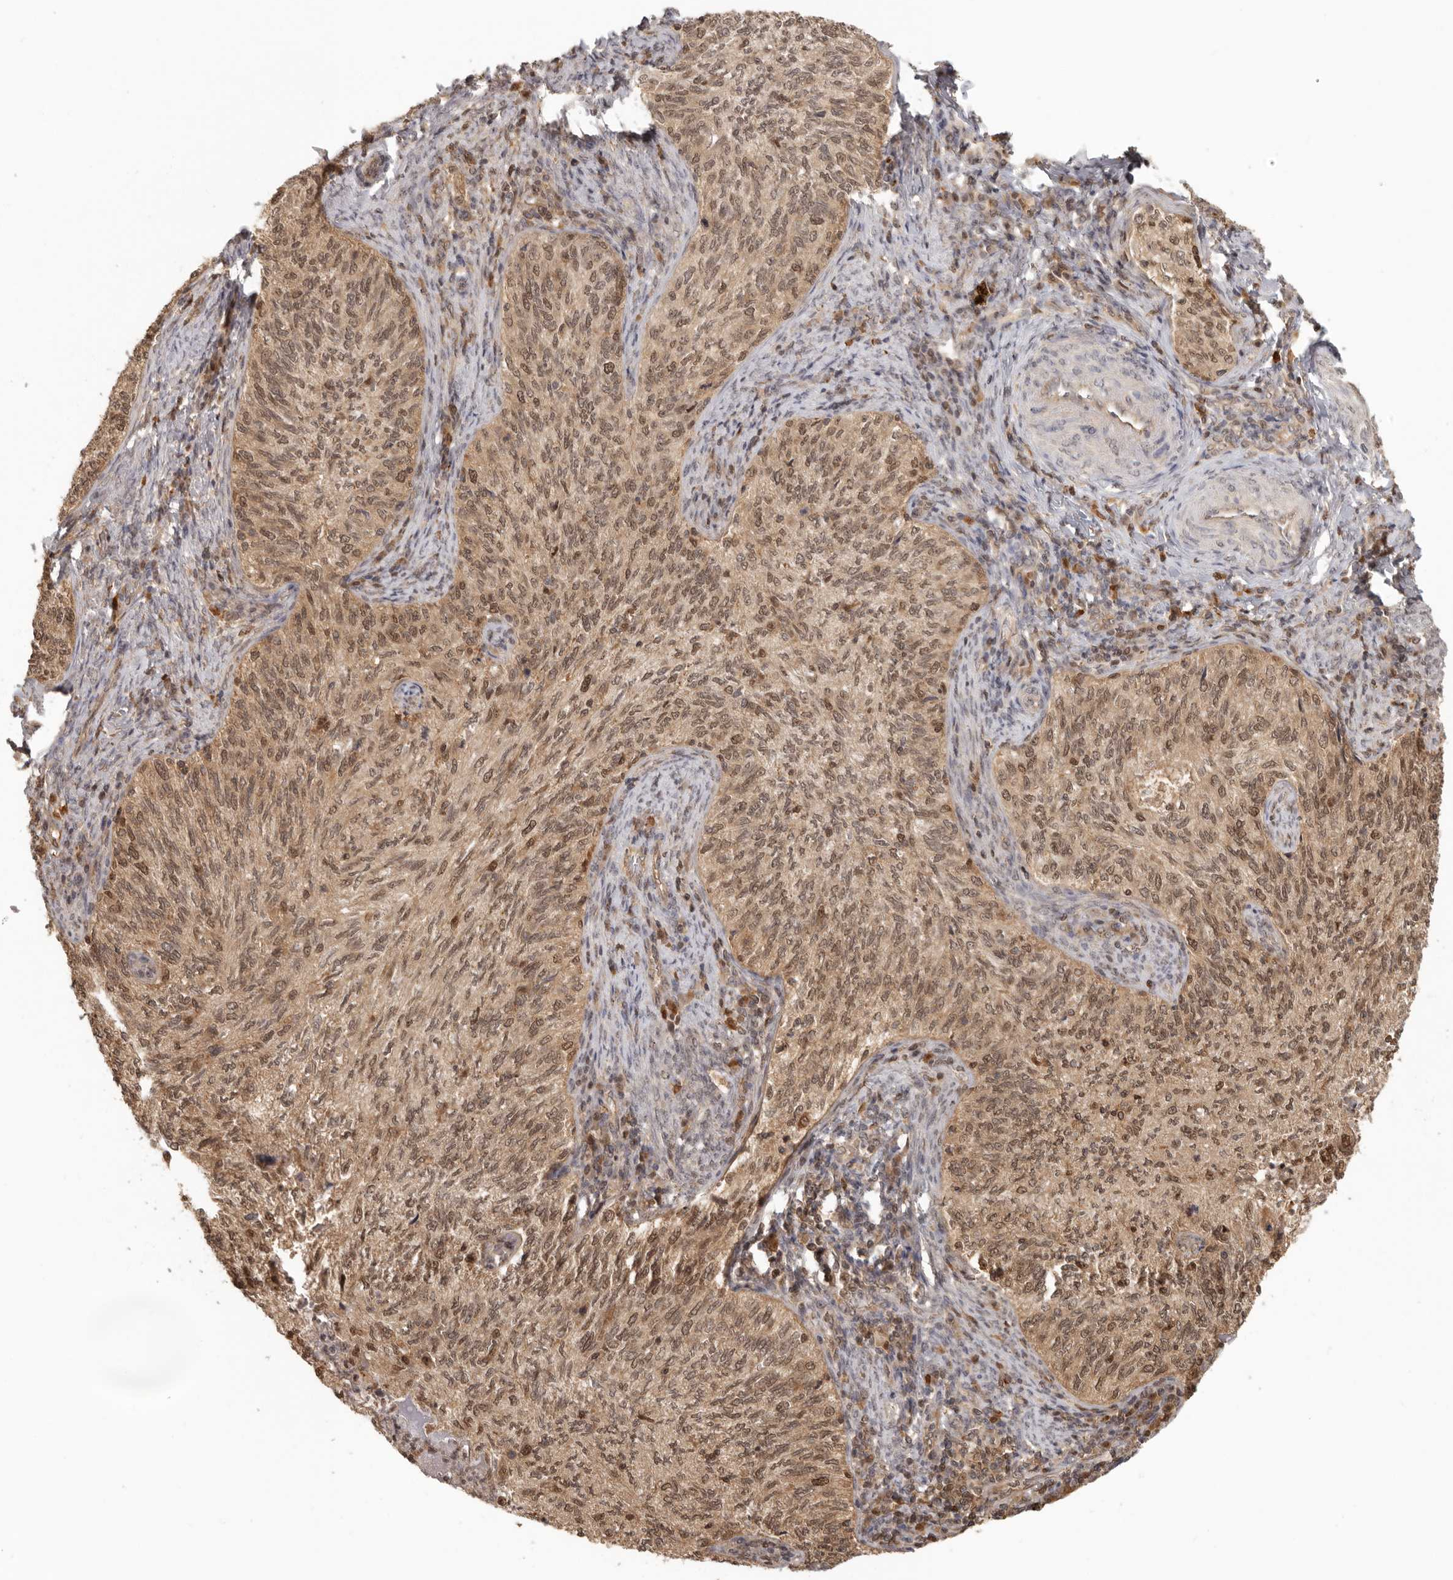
{"staining": {"intensity": "moderate", "quantity": ">75%", "location": "nuclear"}, "tissue": "cervical cancer", "cell_type": "Tumor cells", "image_type": "cancer", "snomed": [{"axis": "morphology", "description": "Squamous cell carcinoma, NOS"}, {"axis": "topography", "description": "Cervix"}], "caption": "Tumor cells show medium levels of moderate nuclear staining in about >75% of cells in human cervical cancer.", "gene": "PSMA5", "patient": {"sex": "female", "age": 30}}